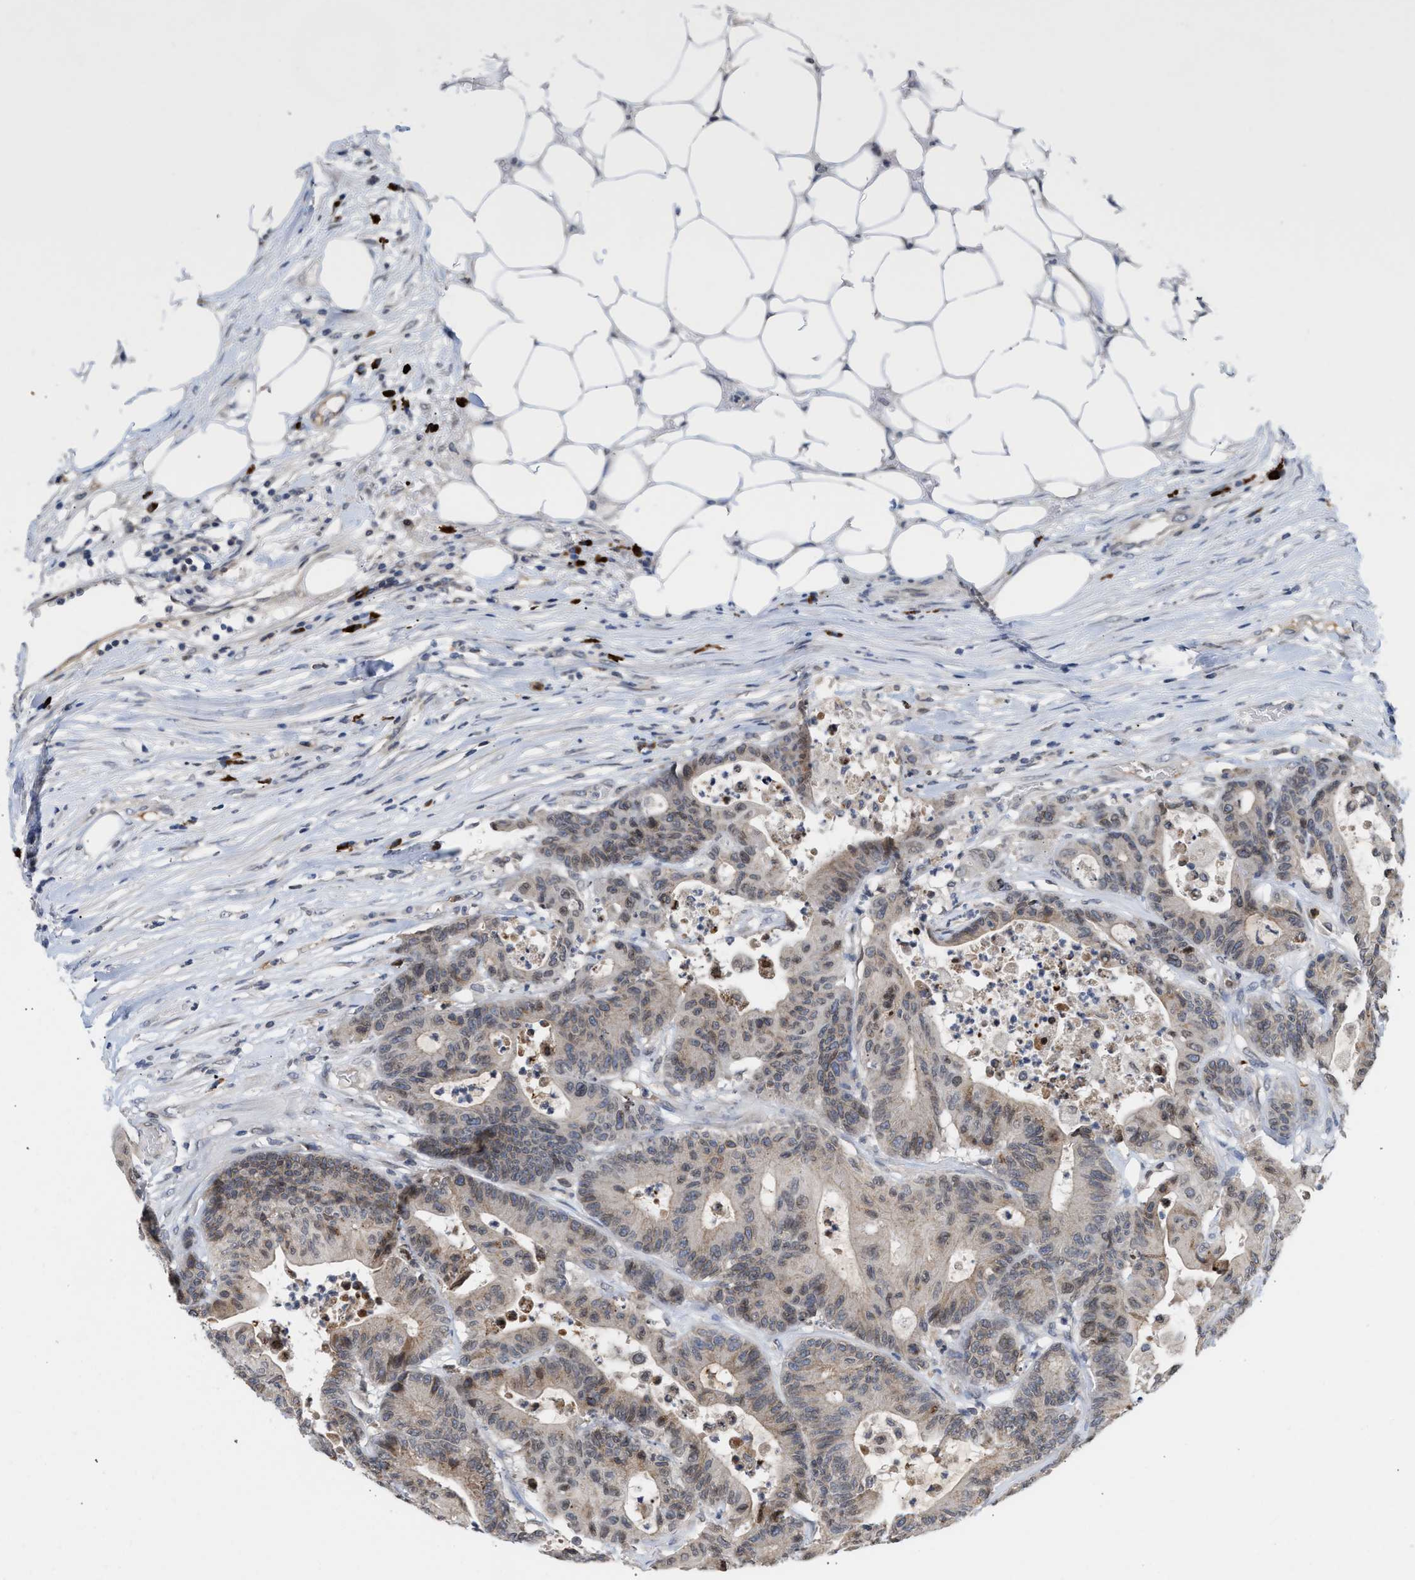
{"staining": {"intensity": "weak", "quantity": "25%-75%", "location": "cytoplasmic/membranous,nuclear"}, "tissue": "colorectal cancer", "cell_type": "Tumor cells", "image_type": "cancer", "snomed": [{"axis": "morphology", "description": "Adenocarcinoma, NOS"}, {"axis": "topography", "description": "Colon"}], "caption": "Brown immunohistochemical staining in human colorectal cancer exhibits weak cytoplasmic/membranous and nuclear expression in about 25%-75% of tumor cells. (IHC, brightfield microscopy, high magnification).", "gene": "NUP62", "patient": {"sex": "female", "age": 84}}